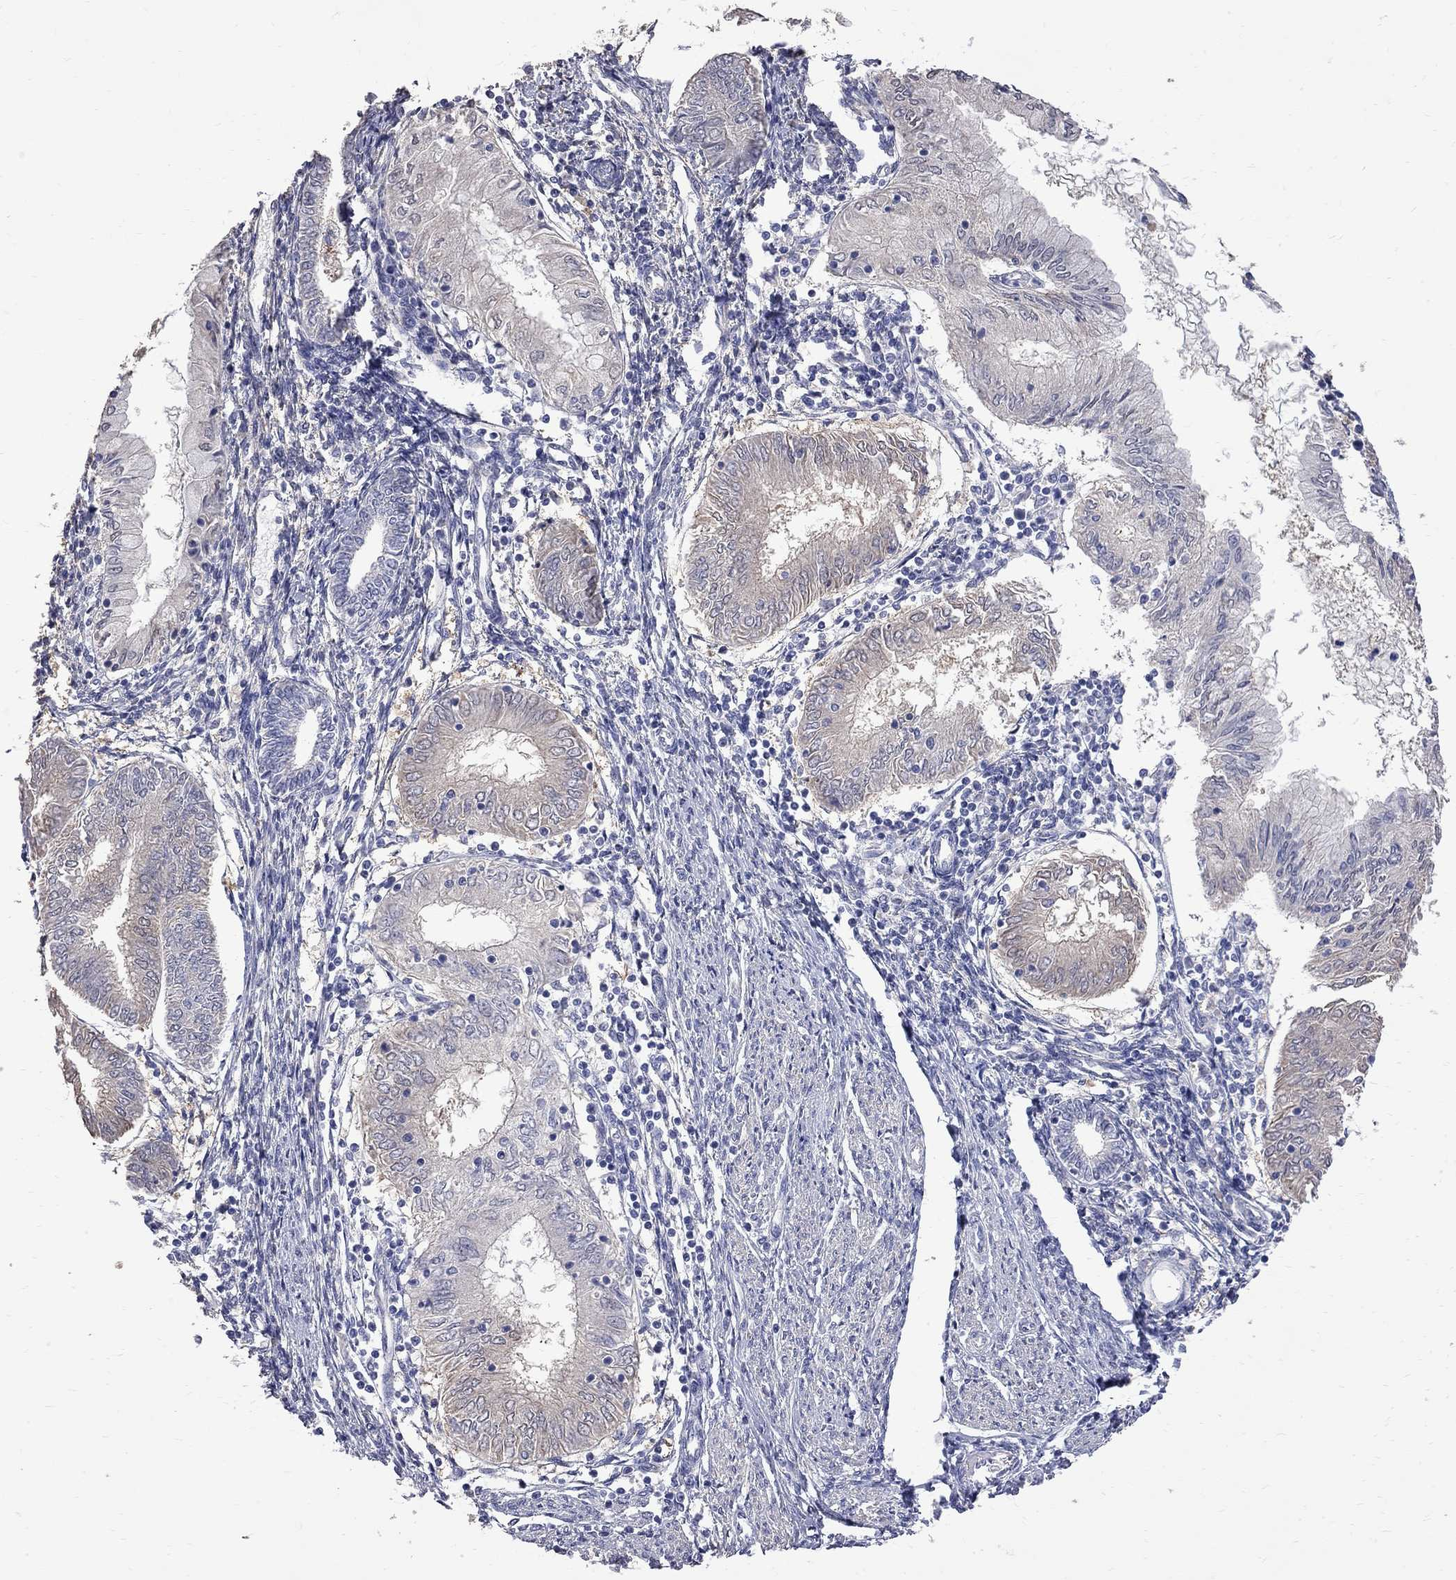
{"staining": {"intensity": "negative", "quantity": "none", "location": "none"}, "tissue": "endometrial cancer", "cell_type": "Tumor cells", "image_type": "cancer", "snomed": [{"axis": "morphology", "description": "Adenocarcinoma, NOS"}, {"axis": "topography", "description": "Endometrium"}], "caption": "High power microscopy histopathology image of an IHC histopathology image of endometrial cancer (adenocarcinoma), revealing no significant expression in tumor cells. Nuclei are stained in blue.", "gene": "CKAP2", "patient": {"sex": "female", "age": 68}}